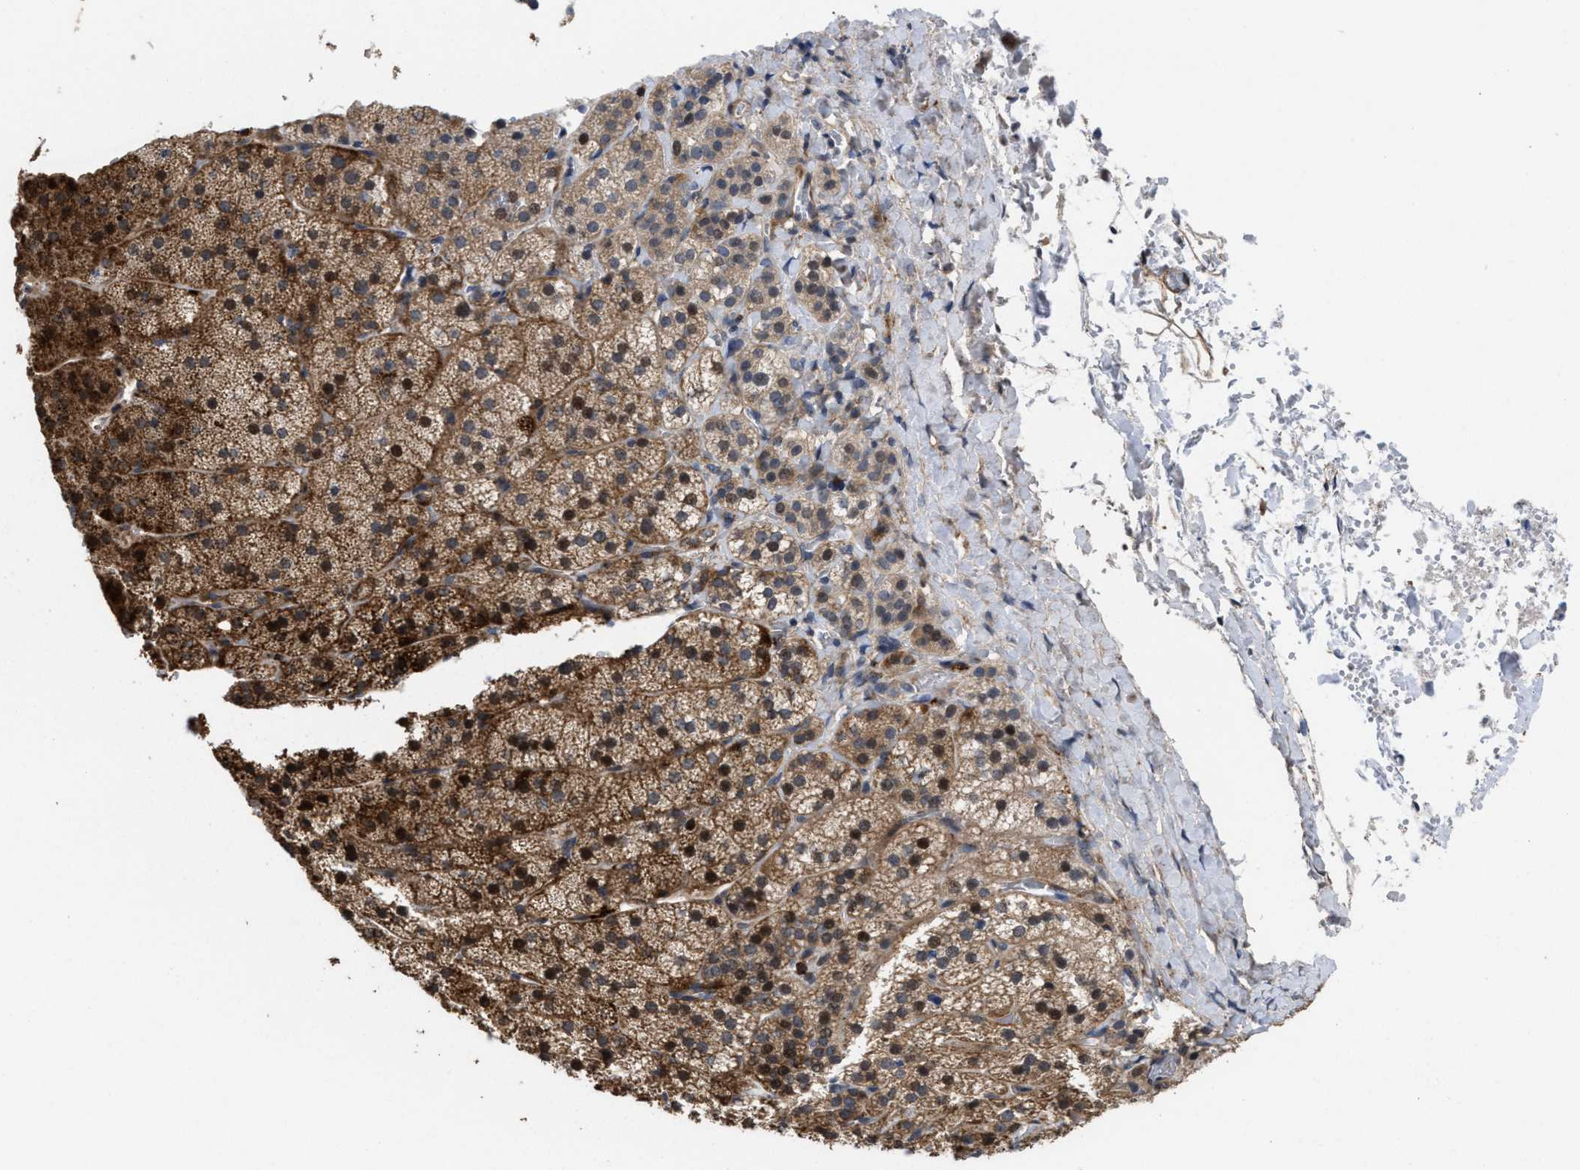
{"staining": {"intensity": "strong", "quantity": ">75%", "location": "cytoplasmic/membranous,nuclear"}, "tissue": "adrenal gland", "cell_type": "Glandular cells", "image_type": "normal", "snomed": [{"axis": "morphology", "description": "Normal tissue, NOS"}, {"axis": "topography", "description": "Adrenal gland"}], "caption": "Immunohistochemistry image of benign adrenal gland stained for a protein (brown), which reveals high levels of strong cytoplasmic/membranous,nuclear expression in approximately >75% of glandular cells.", "gene": "PTPRE", "patient": {"sex": "female", "age": 44}}